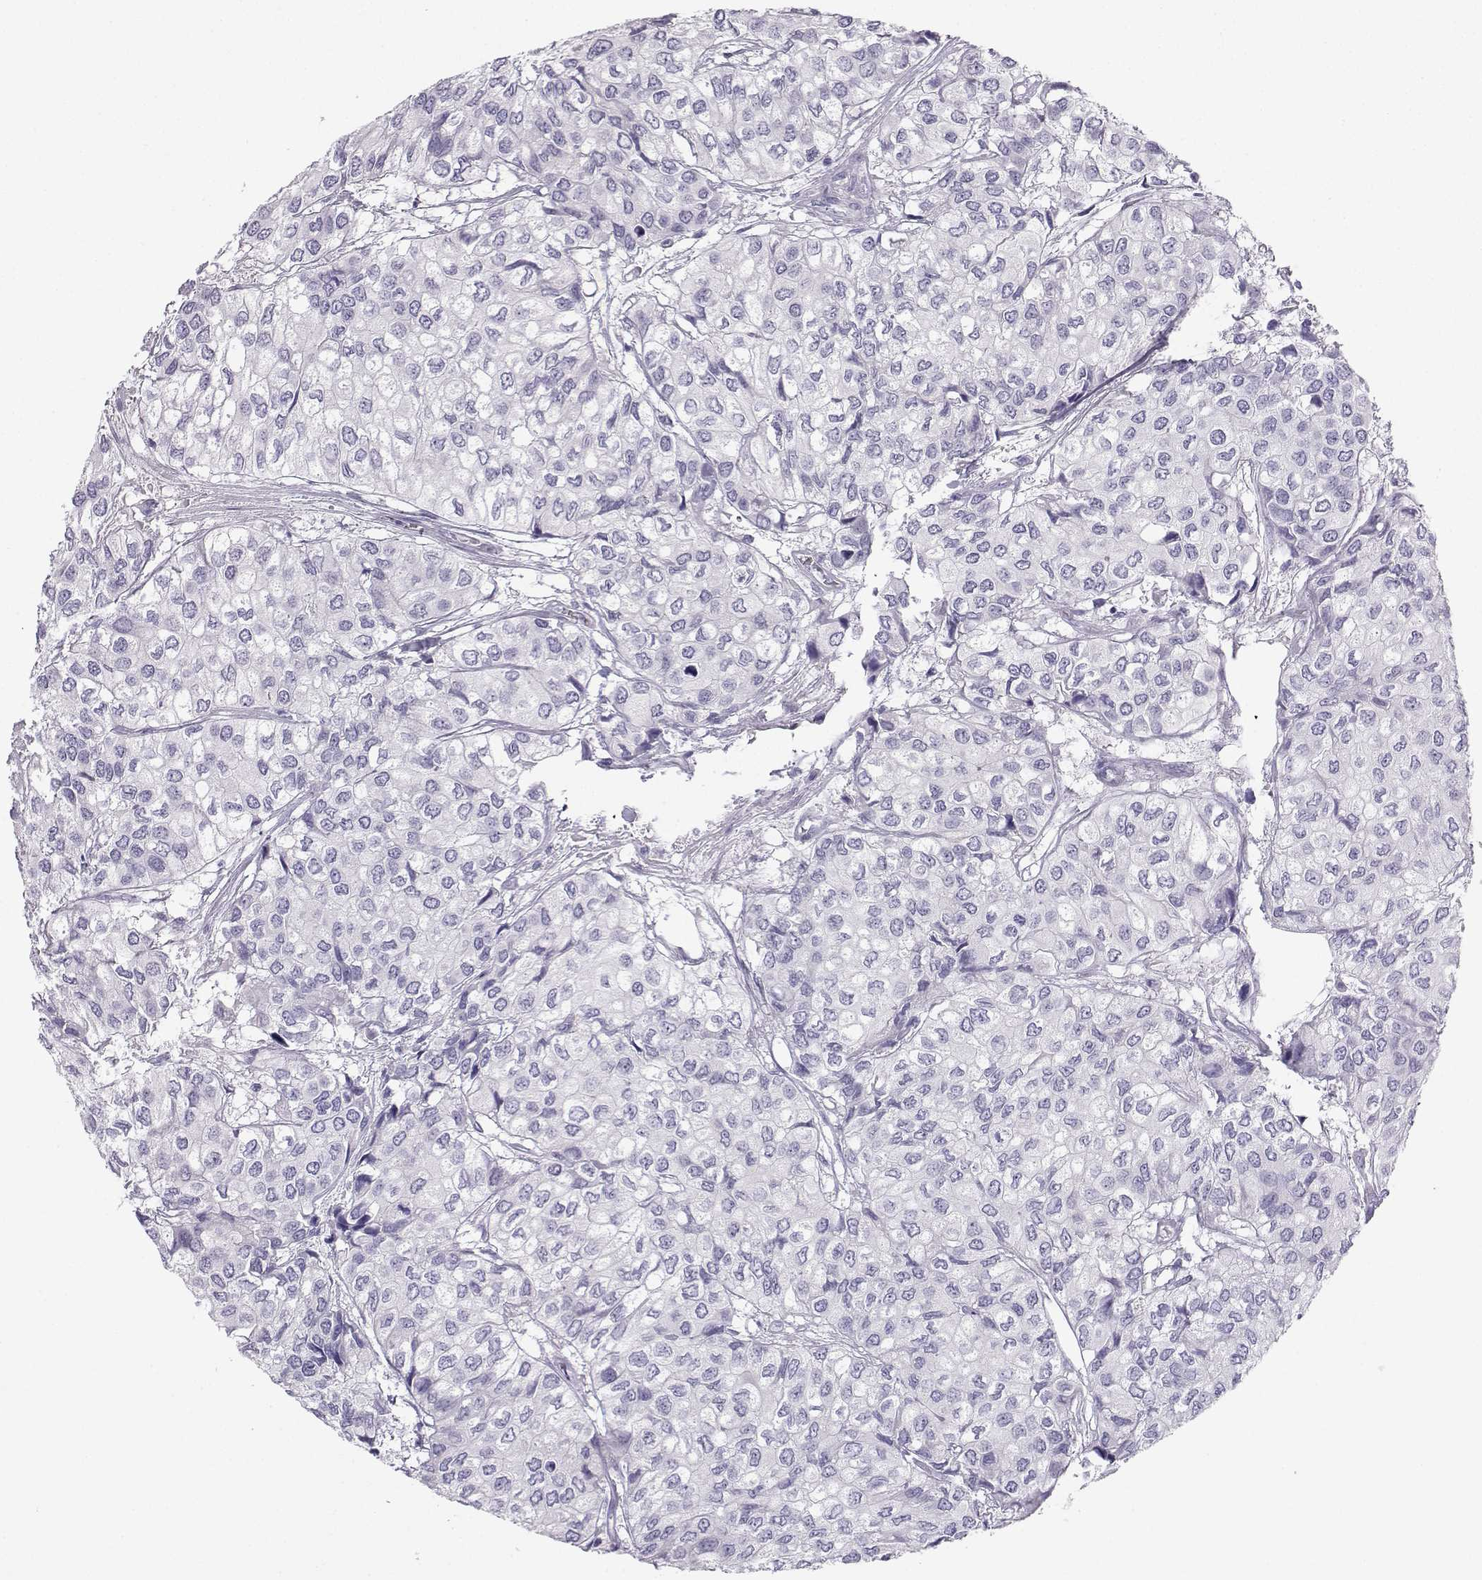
{"staining": {"intensity": "negative", "quantity": "none", "location": "none"}, "tissue": "urothelial cancer", "cell_type": "Tumor cells", "image_type": "cancer", "snomed": [{"axis": "morphology", "description": "Urothelial carcinoma, High grade"}, {"axis": "topography", "description": "Urinary bladder"}], "caption": "The IHC micrograph has no significant staining in tumor cells of urothelial carcinoma (high-grade) tissue.", "gene": "NEFL", "patient": {"sex": "male", "age": 73}}